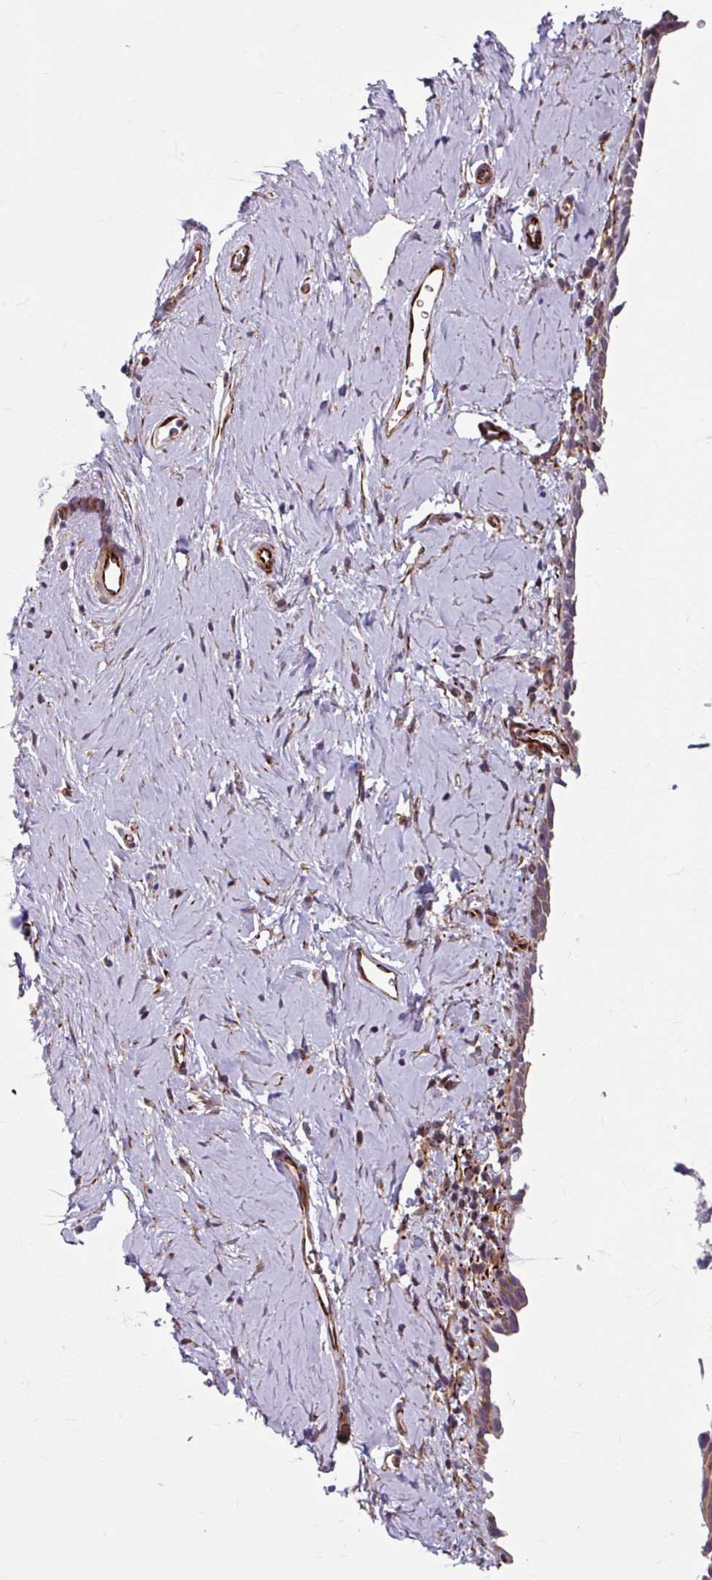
{"staining": {"intensity": "moderate", "quantity": "25%-75%", "location": "cytoplasmic/membranous"}, "tissue": "vagina", "cell_type": "Squamous epithelial cells", "image_type": "normal", "snomed": [{"axis": "morphology", "description": "Normal tissue, NOS"}, {"axis": "morphology", "description": "Adenocarcinoma, NOS"}, {"axis": "topography", "description": "Rectum"}, {"axis": "topography", "description": "Vagina"}, {"axis": "topography", "description": "Peripheral nerve tissue"}], "caption": "The micrograph demonstrates immunohistochemical staining of benign vagina. There is moderate cytoplasmic/membranous positivity is present in about 25%-75% of squamous epithelial cells.", "gene": "DAAM2", "patient": {"sex": "female", "age": 71}}